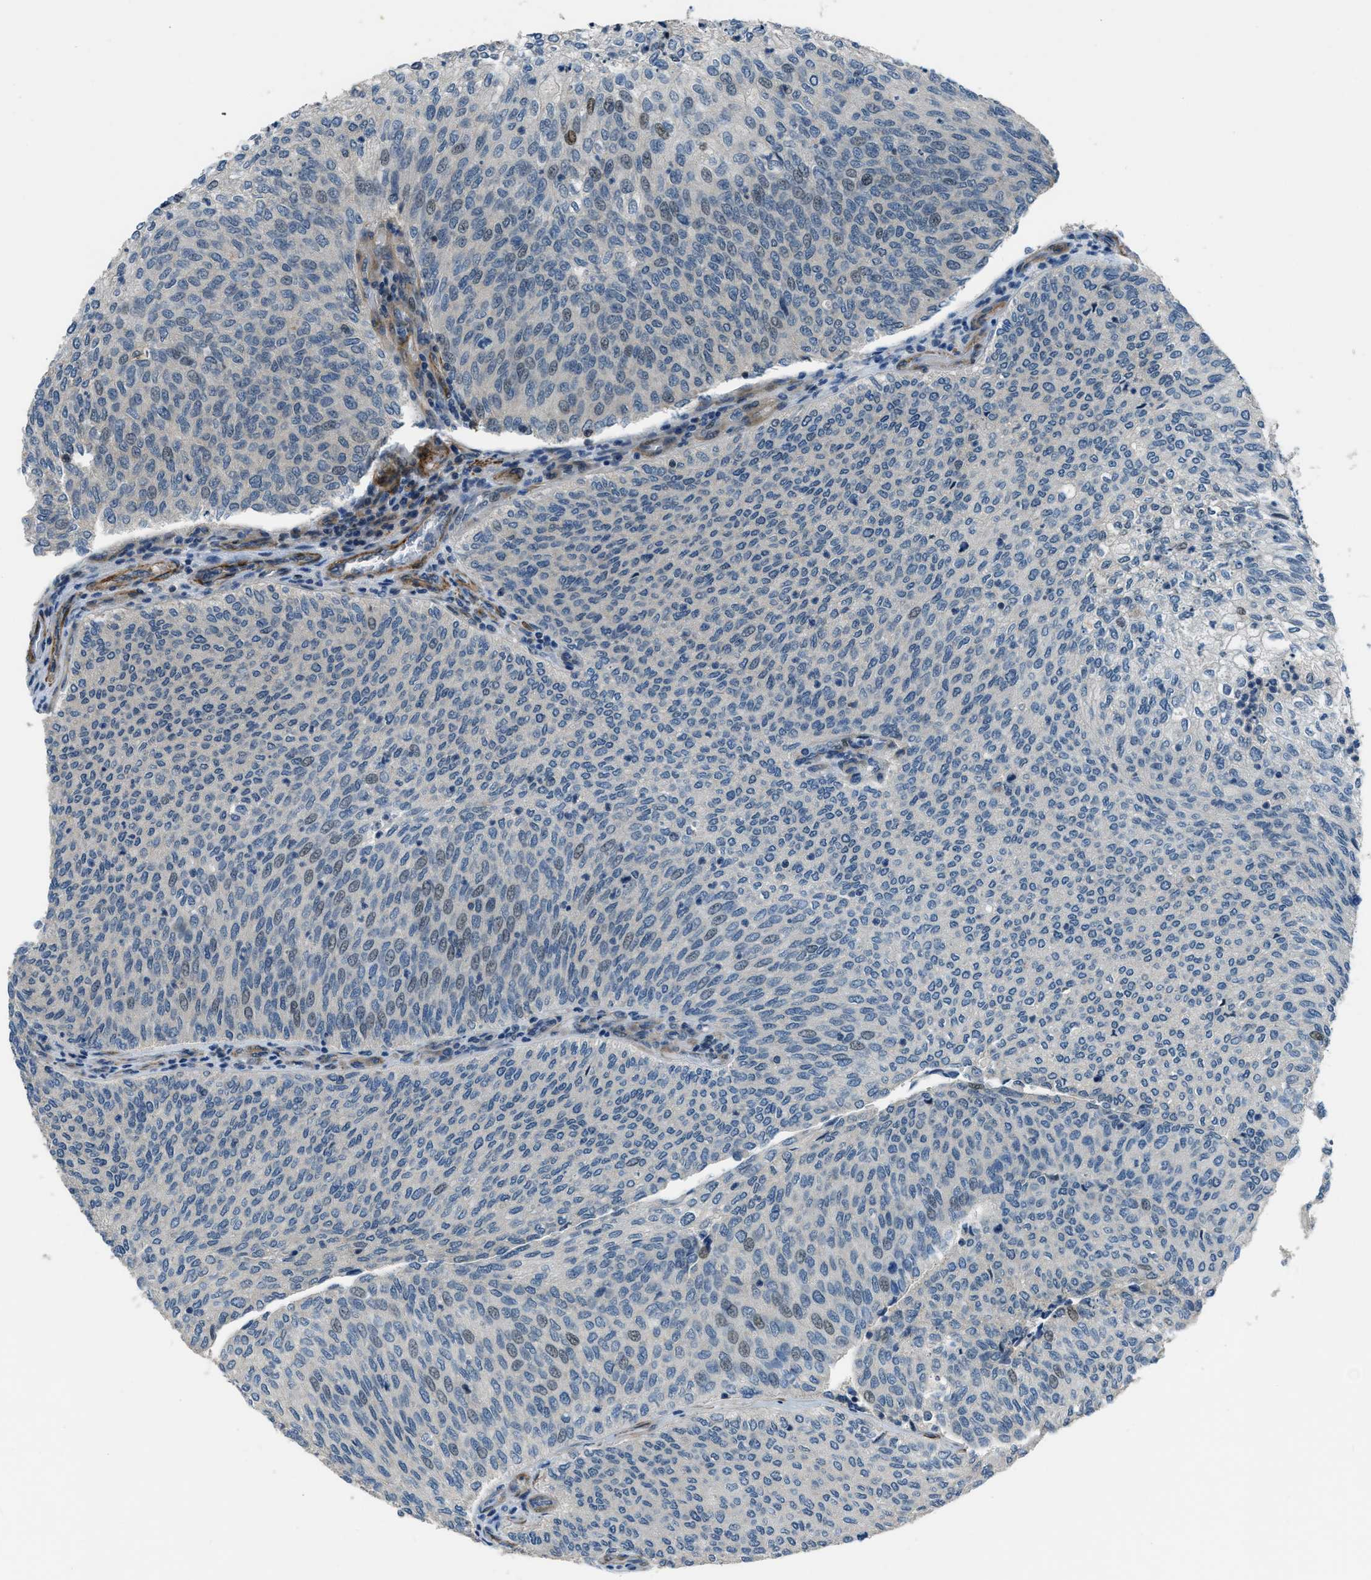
{"staining": {"intensity": "moderate", "quantity": "<25%", "location": "nuclear"}, "tissue": "urothelial cancer", "cell_type": "Tumor cells", "image_type": "cancer", "snomed": [{"axis": "morphology", "description": "Urothelial carcinoma, Low grade"}, {"axis": "topography", "description": "Urinary bladder"}], "caption": "Urothelial cancer was stained to show a protein in brown. There is low levels of moderate nuclear staining in about <25% of tumor cells. (brown staining indicates protein expression, while blue staining denotes nuclei).", "gene": "NUDCD3", "patient": {"sex": "female", "age": 79}}